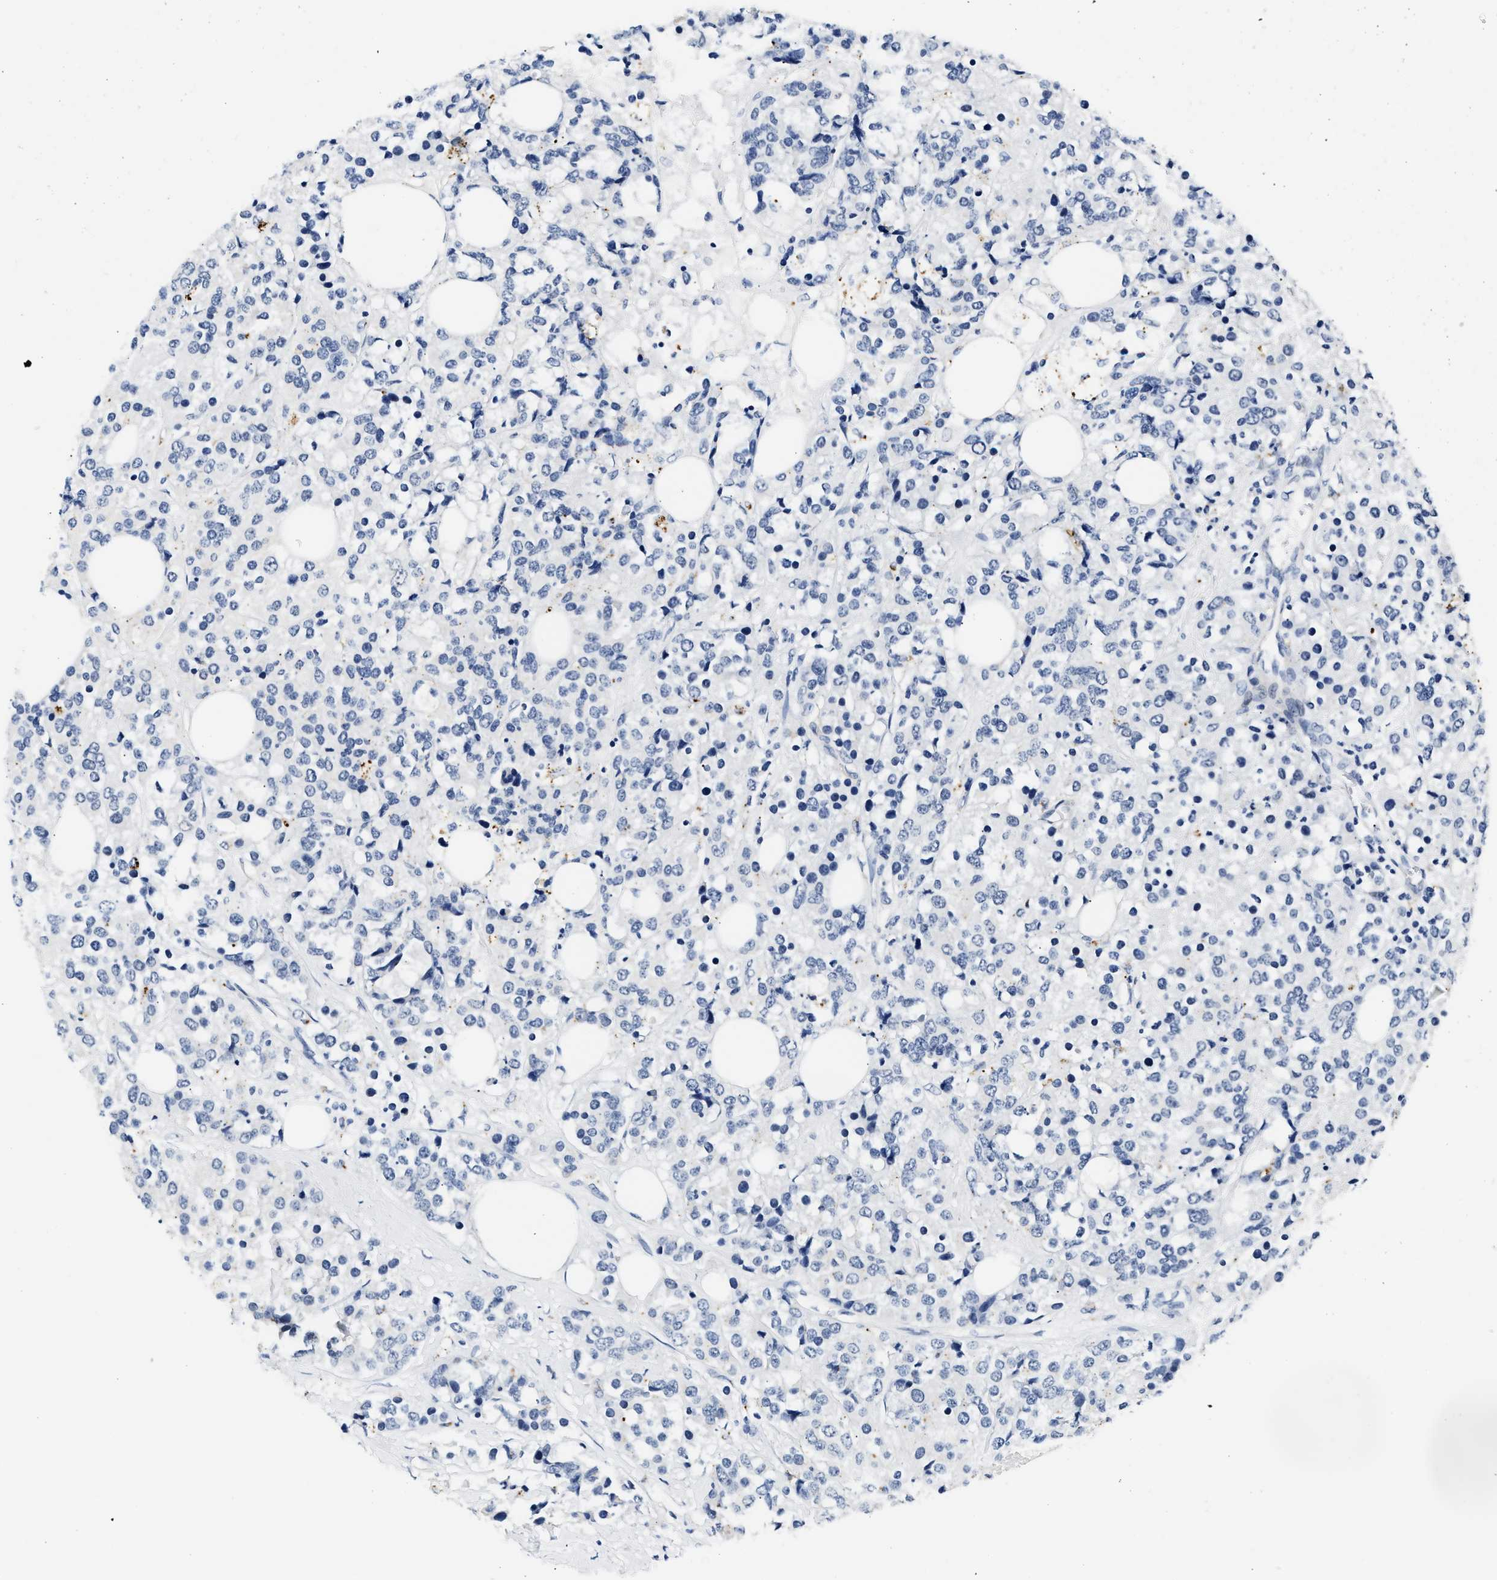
{"staining": {"intensity": "negative", "quantity": "none", "location": "none"}, "tissue": "breast cancer", "cell_type": "Tumor cells", "image_type": "cancer", "snomed": [{"axis": "morphology", "description": "Lobular carcinoma"}, {"axis": "topography", "description": "Breast"}], "caption": "This is an immunohistochemistry (IHC) photomicrograph of human breast cancer (lobular carcinoma). There is no expression in tumor cells.", "gene": "MED22", "patient": {"sex": "female", "age": 59}}